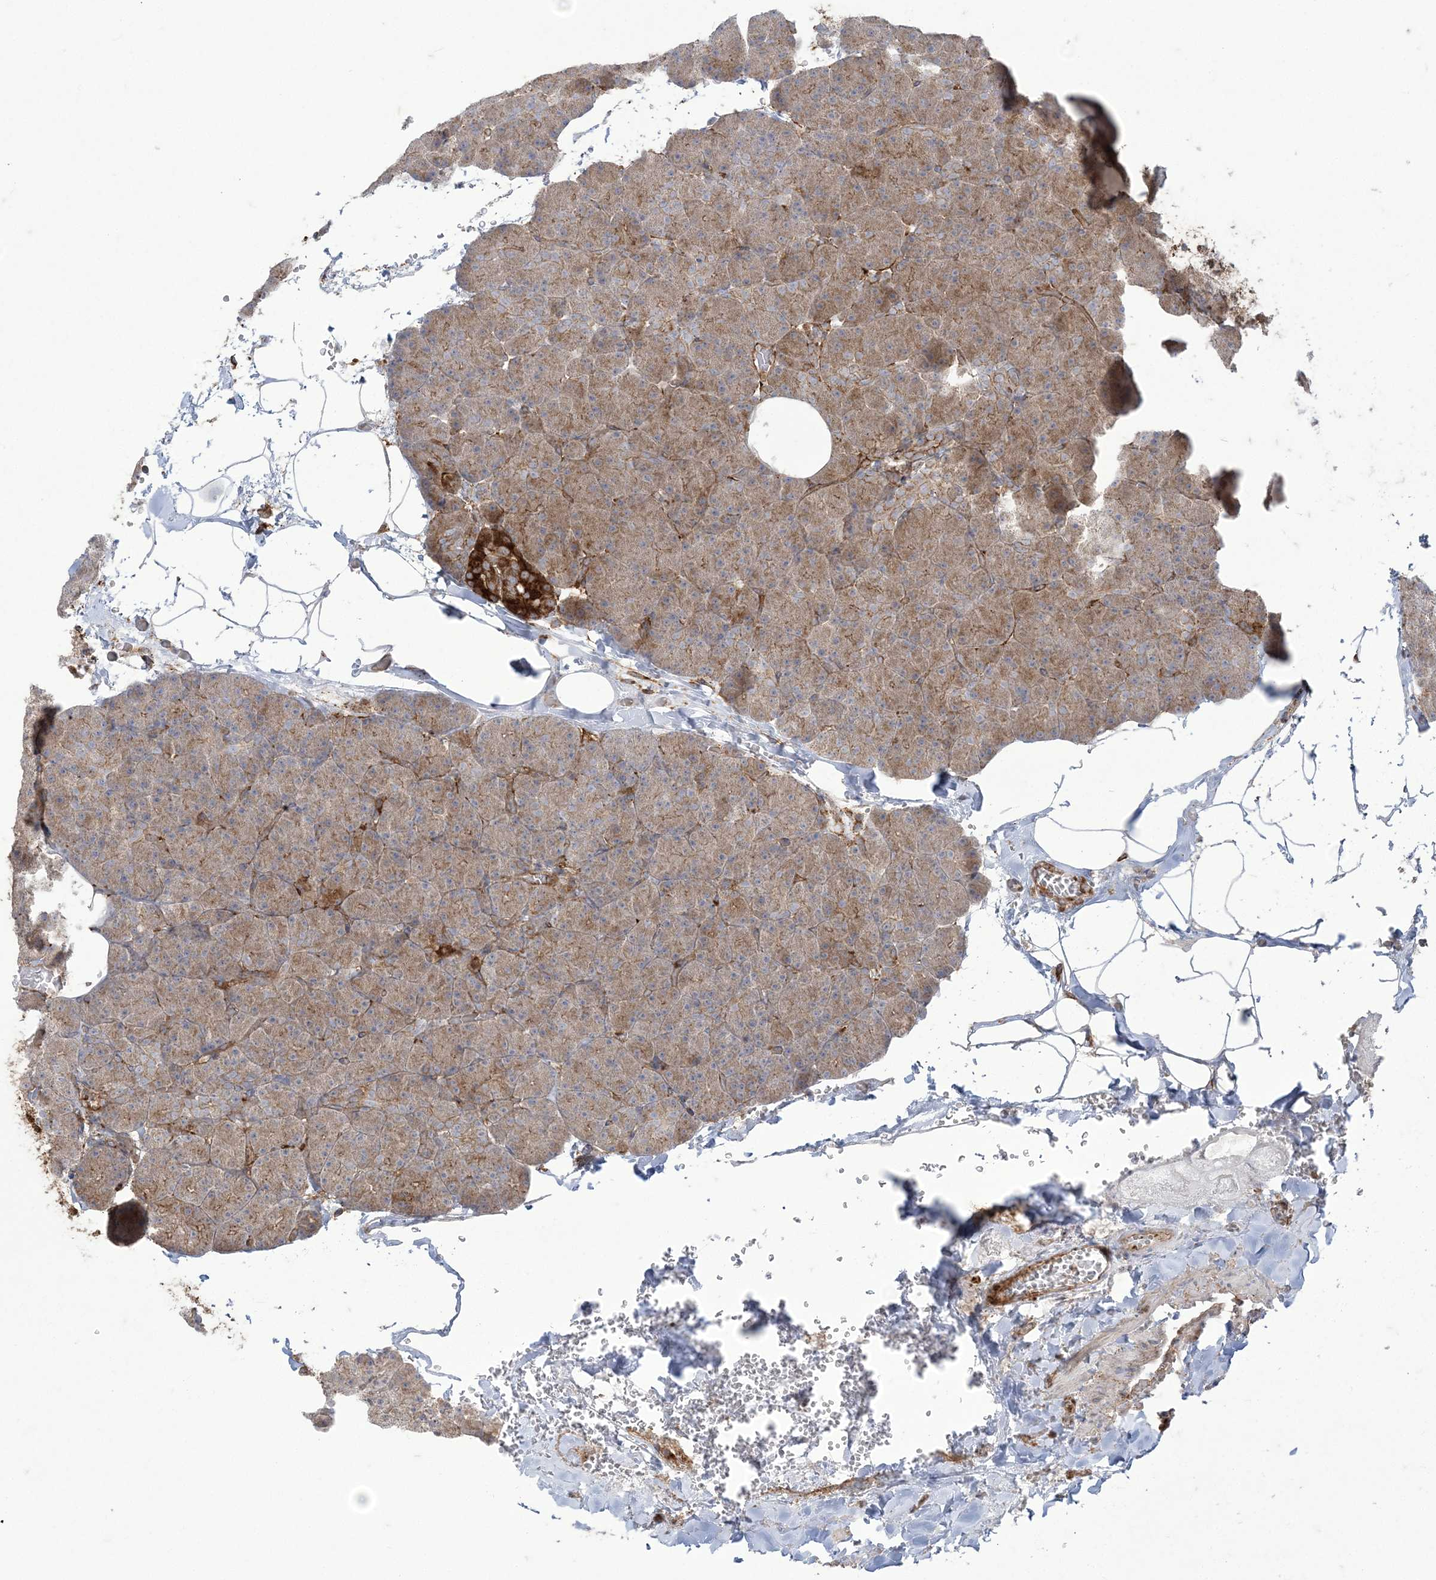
{"staining": {"intensity": "moderate", "quantity": ">75%", "location": "cytoplasmic/membranous"}, "tissue": "pancreas", "cell_type": "Exocrine glandular cells", "image_type": "normal", "snomed": [{"axis": "morphology", "description": "Normal tissue, NOS"}, {"axis": "morphology", "description": "Carcinoid, malignant, NOS"}, {"axis": "topography", "description": "Pancreas"}], "caption": "A brown stain labels moderate cytoplasmic/membranous staining of a protein in exocrine glandular cells of benign human pancreas. Immunohistochemistry stains the protein in brown and the nuclei are stained blue.", "gene": "DERL3", "patient": {"sex": "female", "age": 35}}